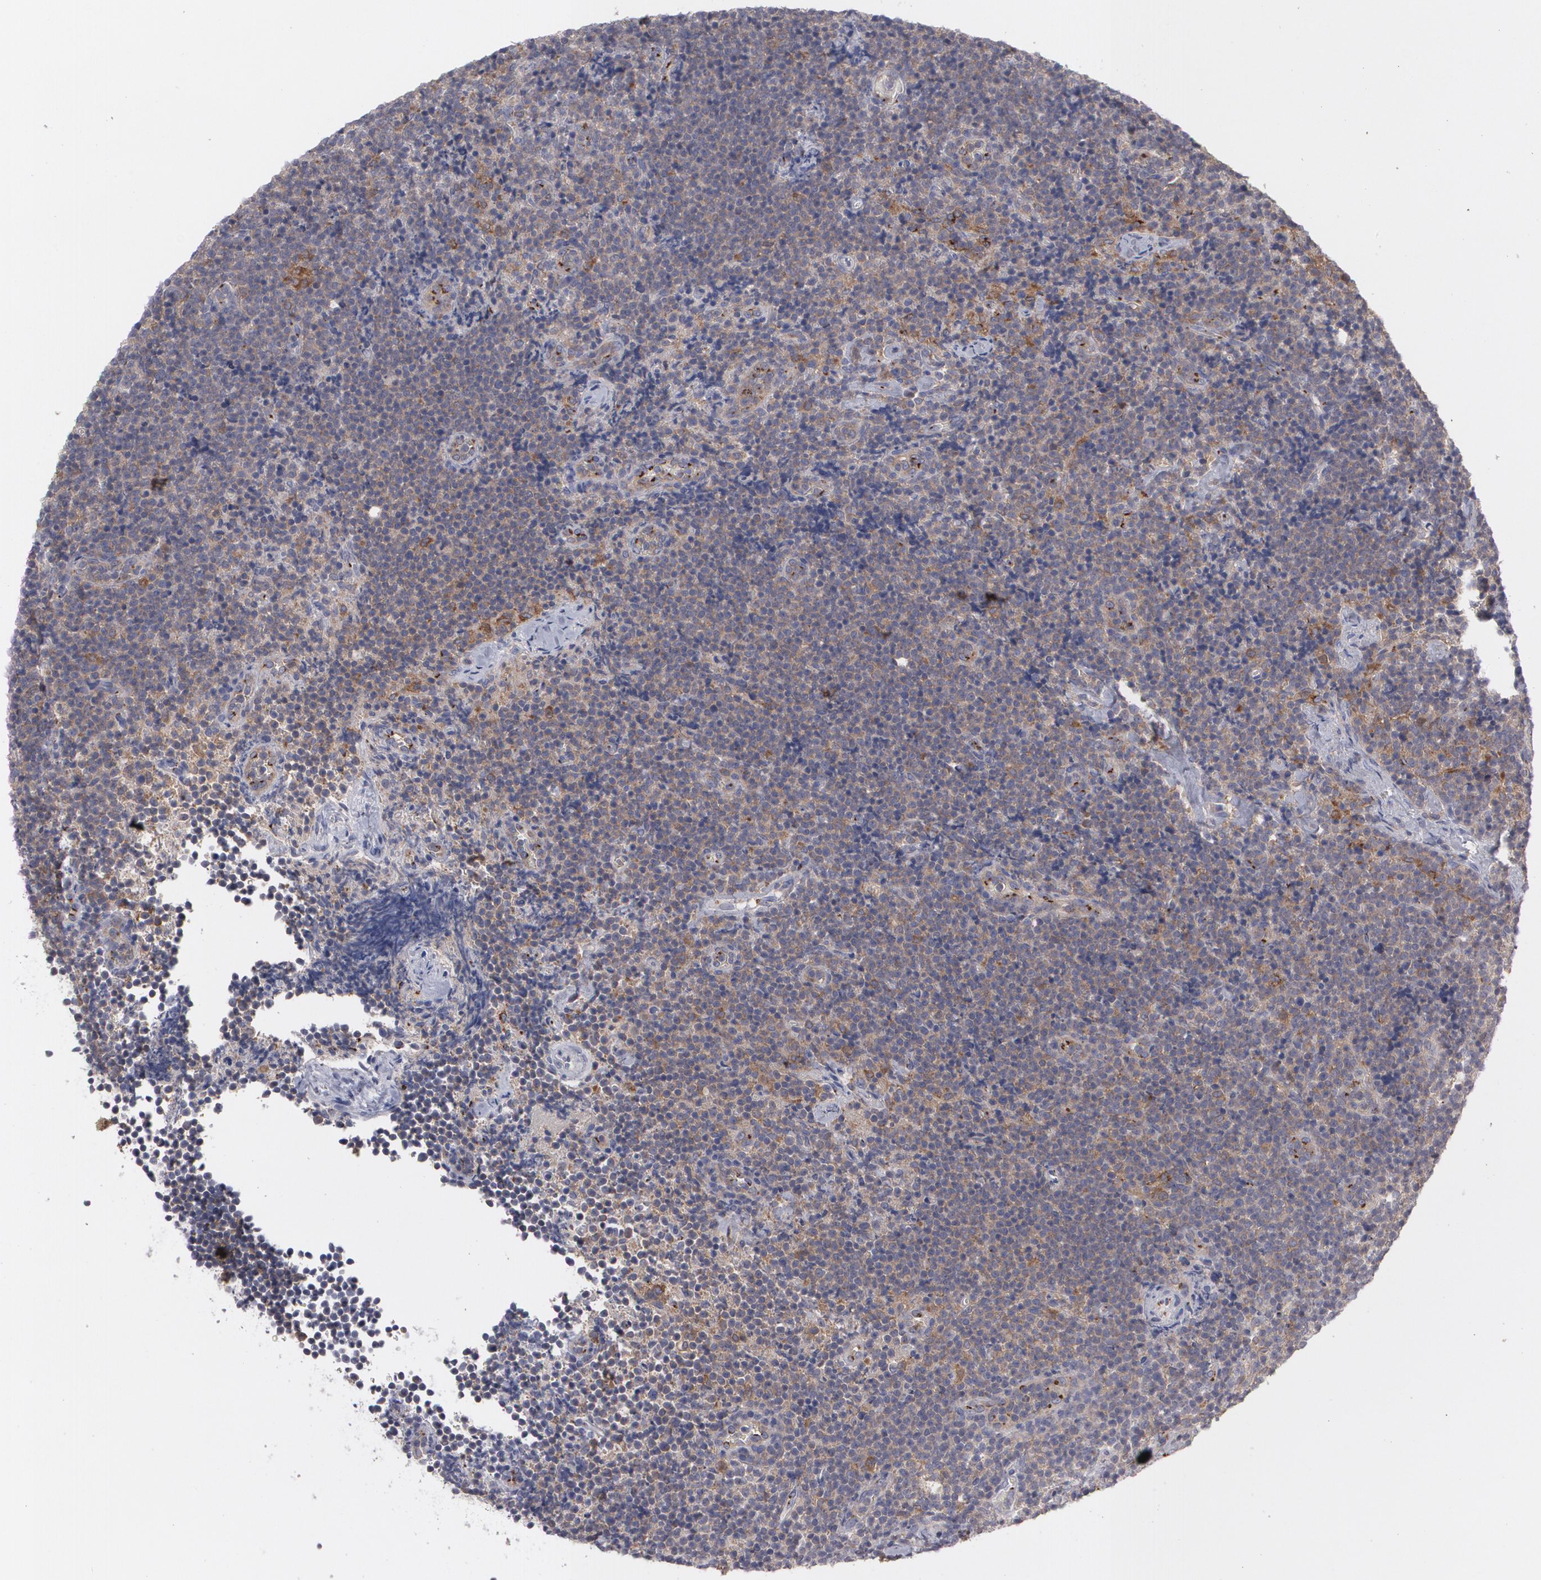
{"staining": {"intensity": "weak", "quantity": "<25%", "location": "cytoplasmic/membranous"}, "tissue": "lymphoma", "cell_type": "Tumor cells", "image_type": "cancer", "snomed": [{"axis": "morphology", "description": "Malignant lymphoma, non-Hodgkin's type, High grade"}, {"axis": "topography", "description": "Lymph node"}], "caption": "The photomicrograph demonstrates no significant expression in tumor cells of lymphoma. The staining is performed using DAB brown chromogen with nuclei counter-stained in using hematoxylin.", "gene": "HTT", "patient": {"sex": "female", "age": 58}}